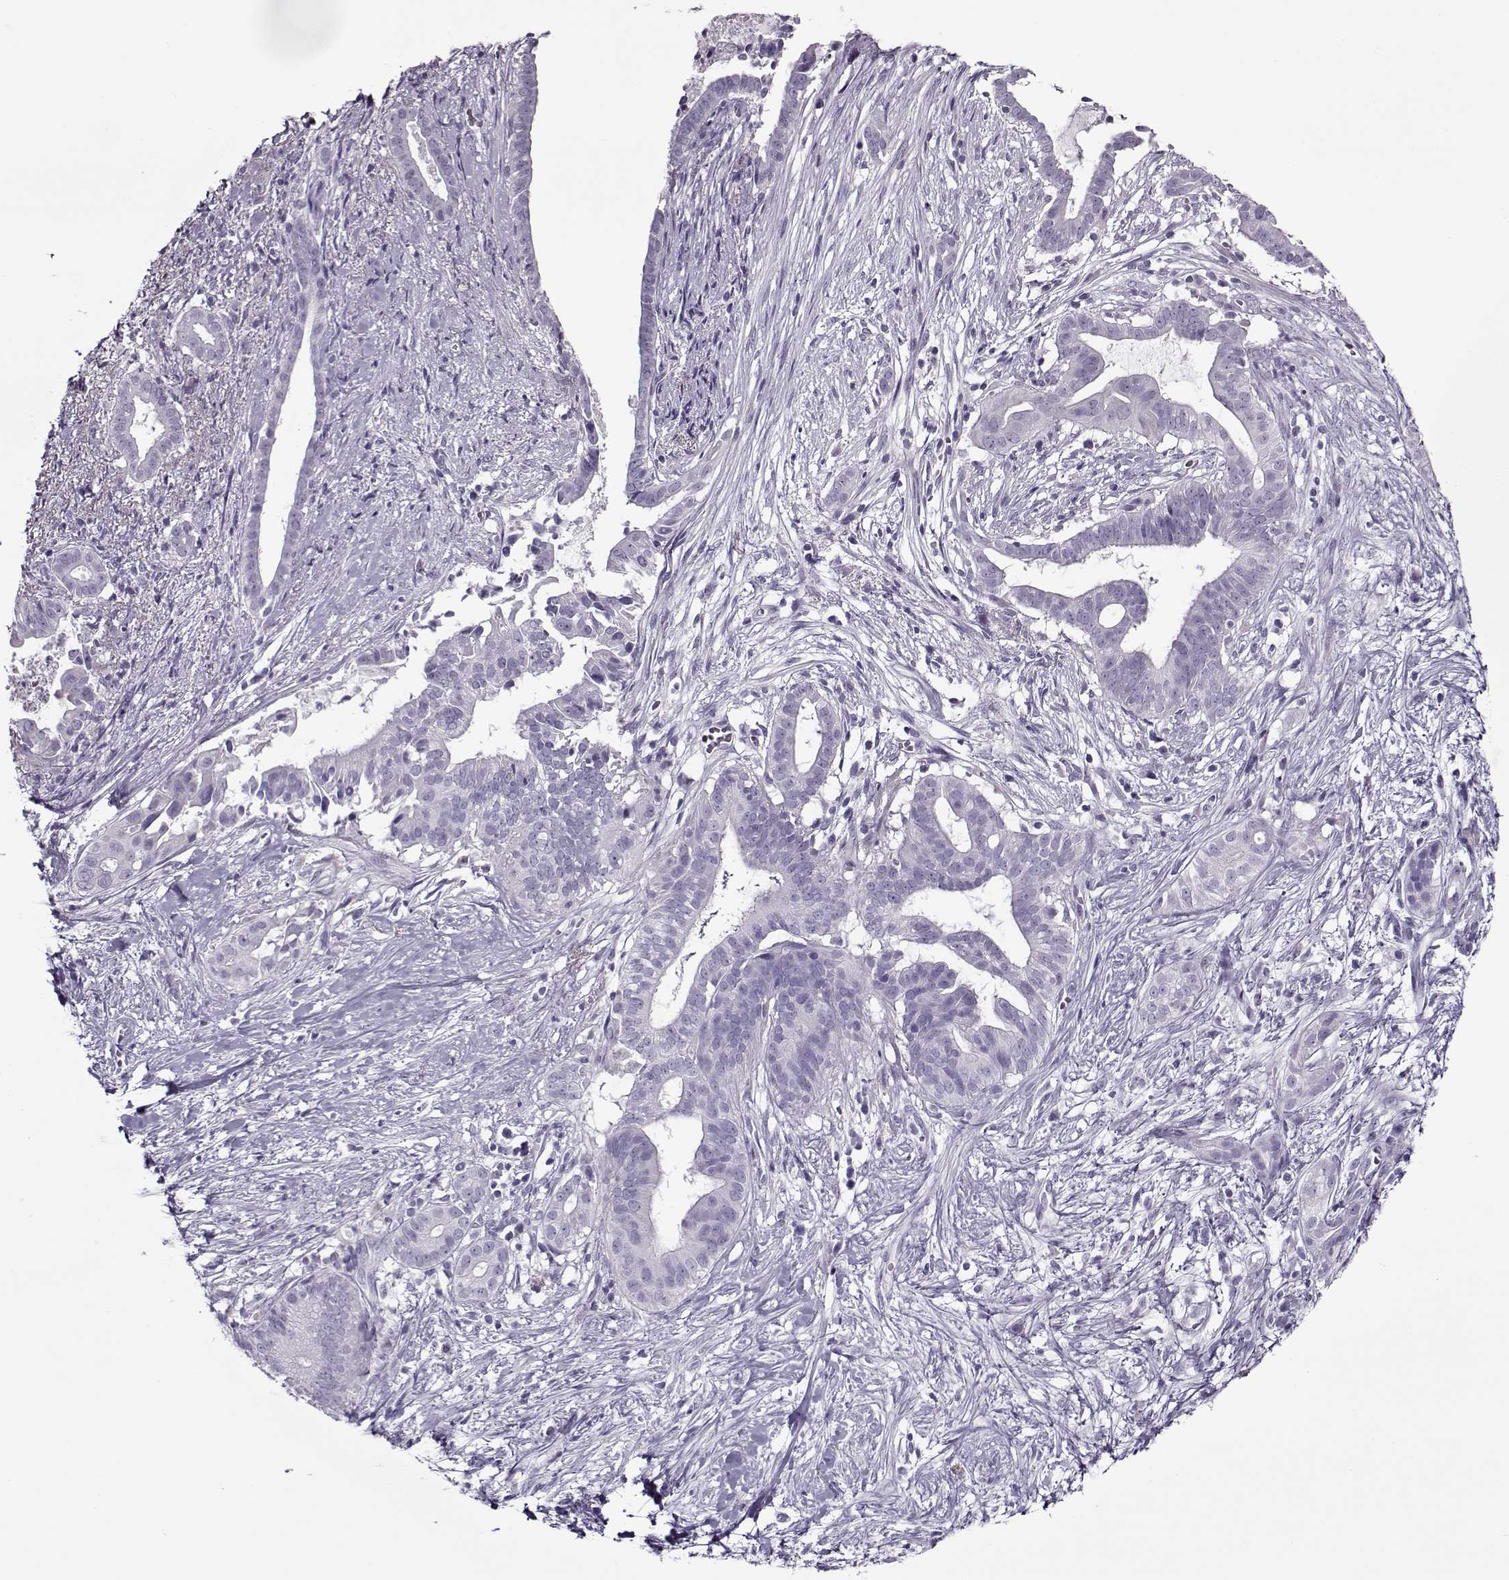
{"staining": {"intensity": "negative", "quantity": "none", "location": "none"}, "tissue": "pancreatic cancer", "cell_type": "Tumor cells", "image_type": "cancer", "snomed": [{"axis": "morphology", "description": "Adenocarcinoma, NOS"}, {"axis": "topography", "description": "Pancreas"}], "caption": "There is no significant staining in tumor cells of pancreatic adenocarcinoma.", "gene": "GAGE2A", "patient": {"sex": "male", "age": 61}}